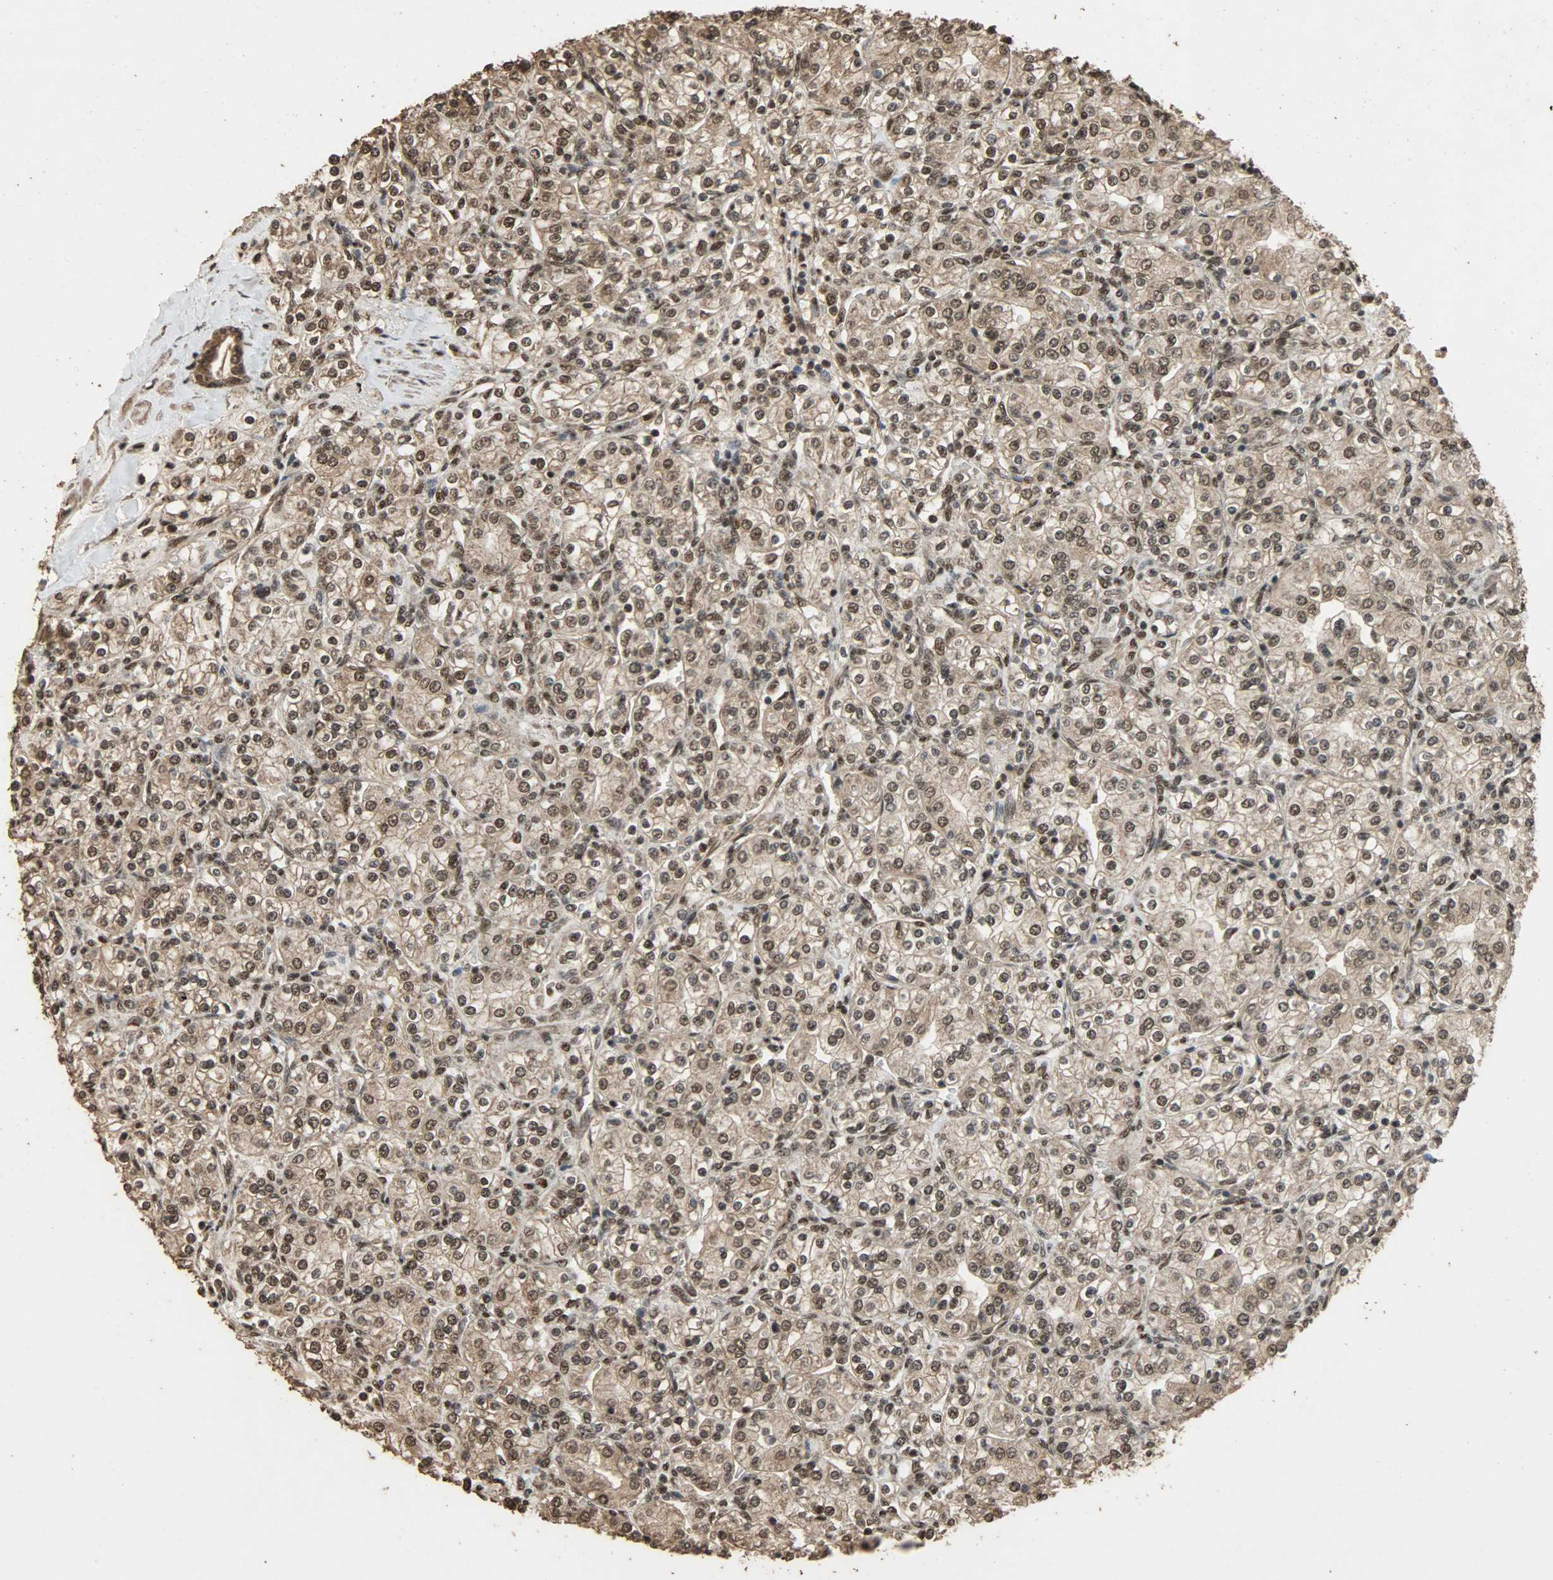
{"staining": {"intensity": "moderate", "quantity": ">75%", "location": "nuclear"}, "tissue": "renal cancer", "cell_type": "Tumor cells", "image_type": "cancer", "snomed": [{"axis": "morphology", "description": "Adenocarcinoma, NOS"}, {"axis": "topography", "description": "Kidney"}], "caption": "Tumor cells demonstrate moderate nuclear positivity in about >75% of cells in renal cancer.", "gene": "CCNT2", "patient": {"sex": "male", "age": 77}}